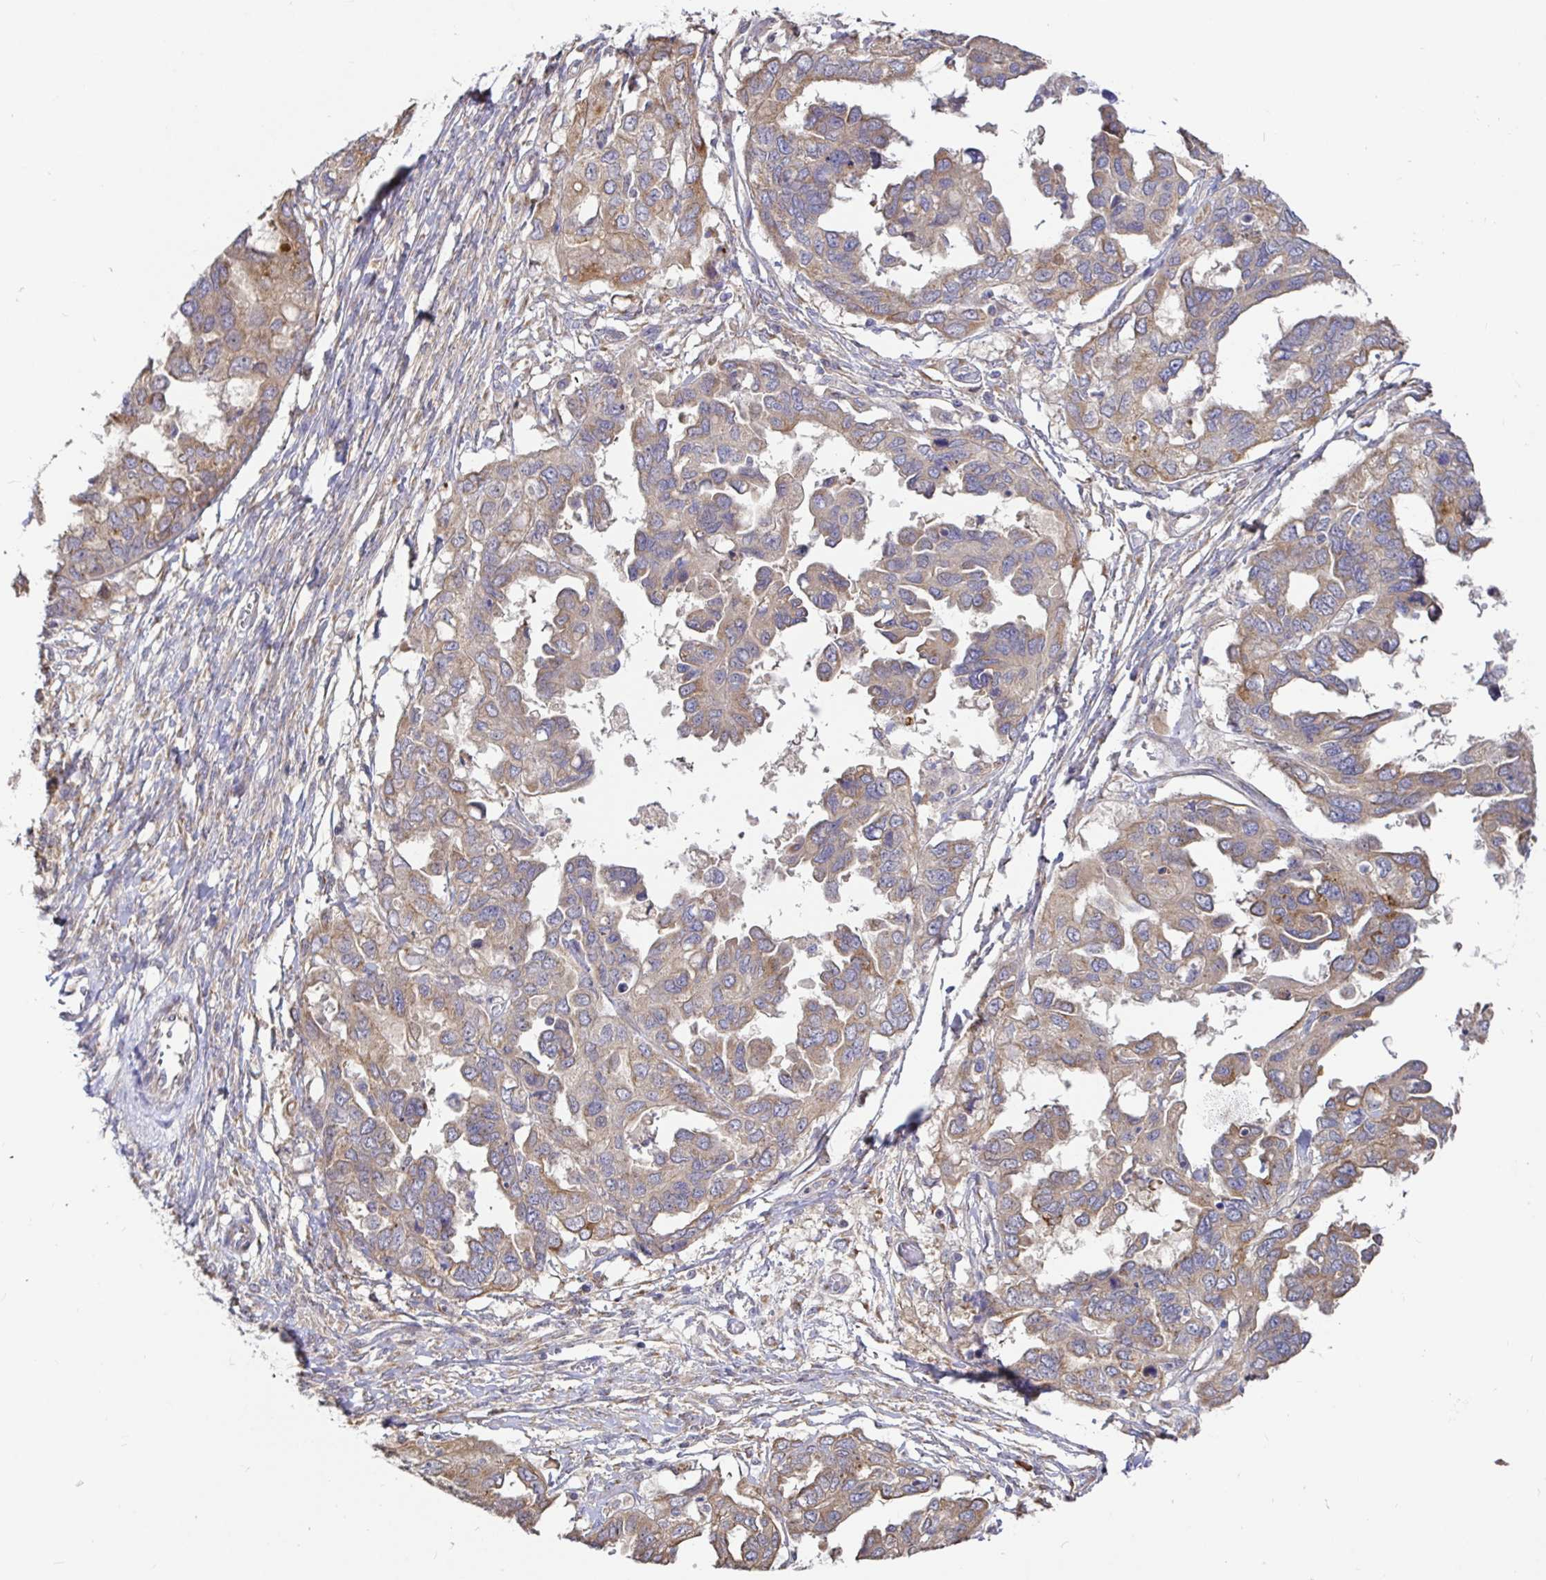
{"staining": {"intensity": "moderate", "quantity": ">75%", "location": "cytoplasmic/membranous"}, "tissue": "ovarian cancer", "cell_type": "Tumor cells", "image_type": "cancer", "snomed": [{"axis": "morphology", "description": "Cystadenocarcinoma, serous, NOS"}, {"axis": "topography", "description": "Ovary"}], "caption": "Ovarian cancer (serous cystadenocarcinoma) was stained to show a protein in brown. There is medium levels of moderate cytoplasmic/membranous staining in about >75% of tumor cells. Nuclei are stained in blue.", "gene": "ELP1", "patient": {"sex": "female", "age": 53}}